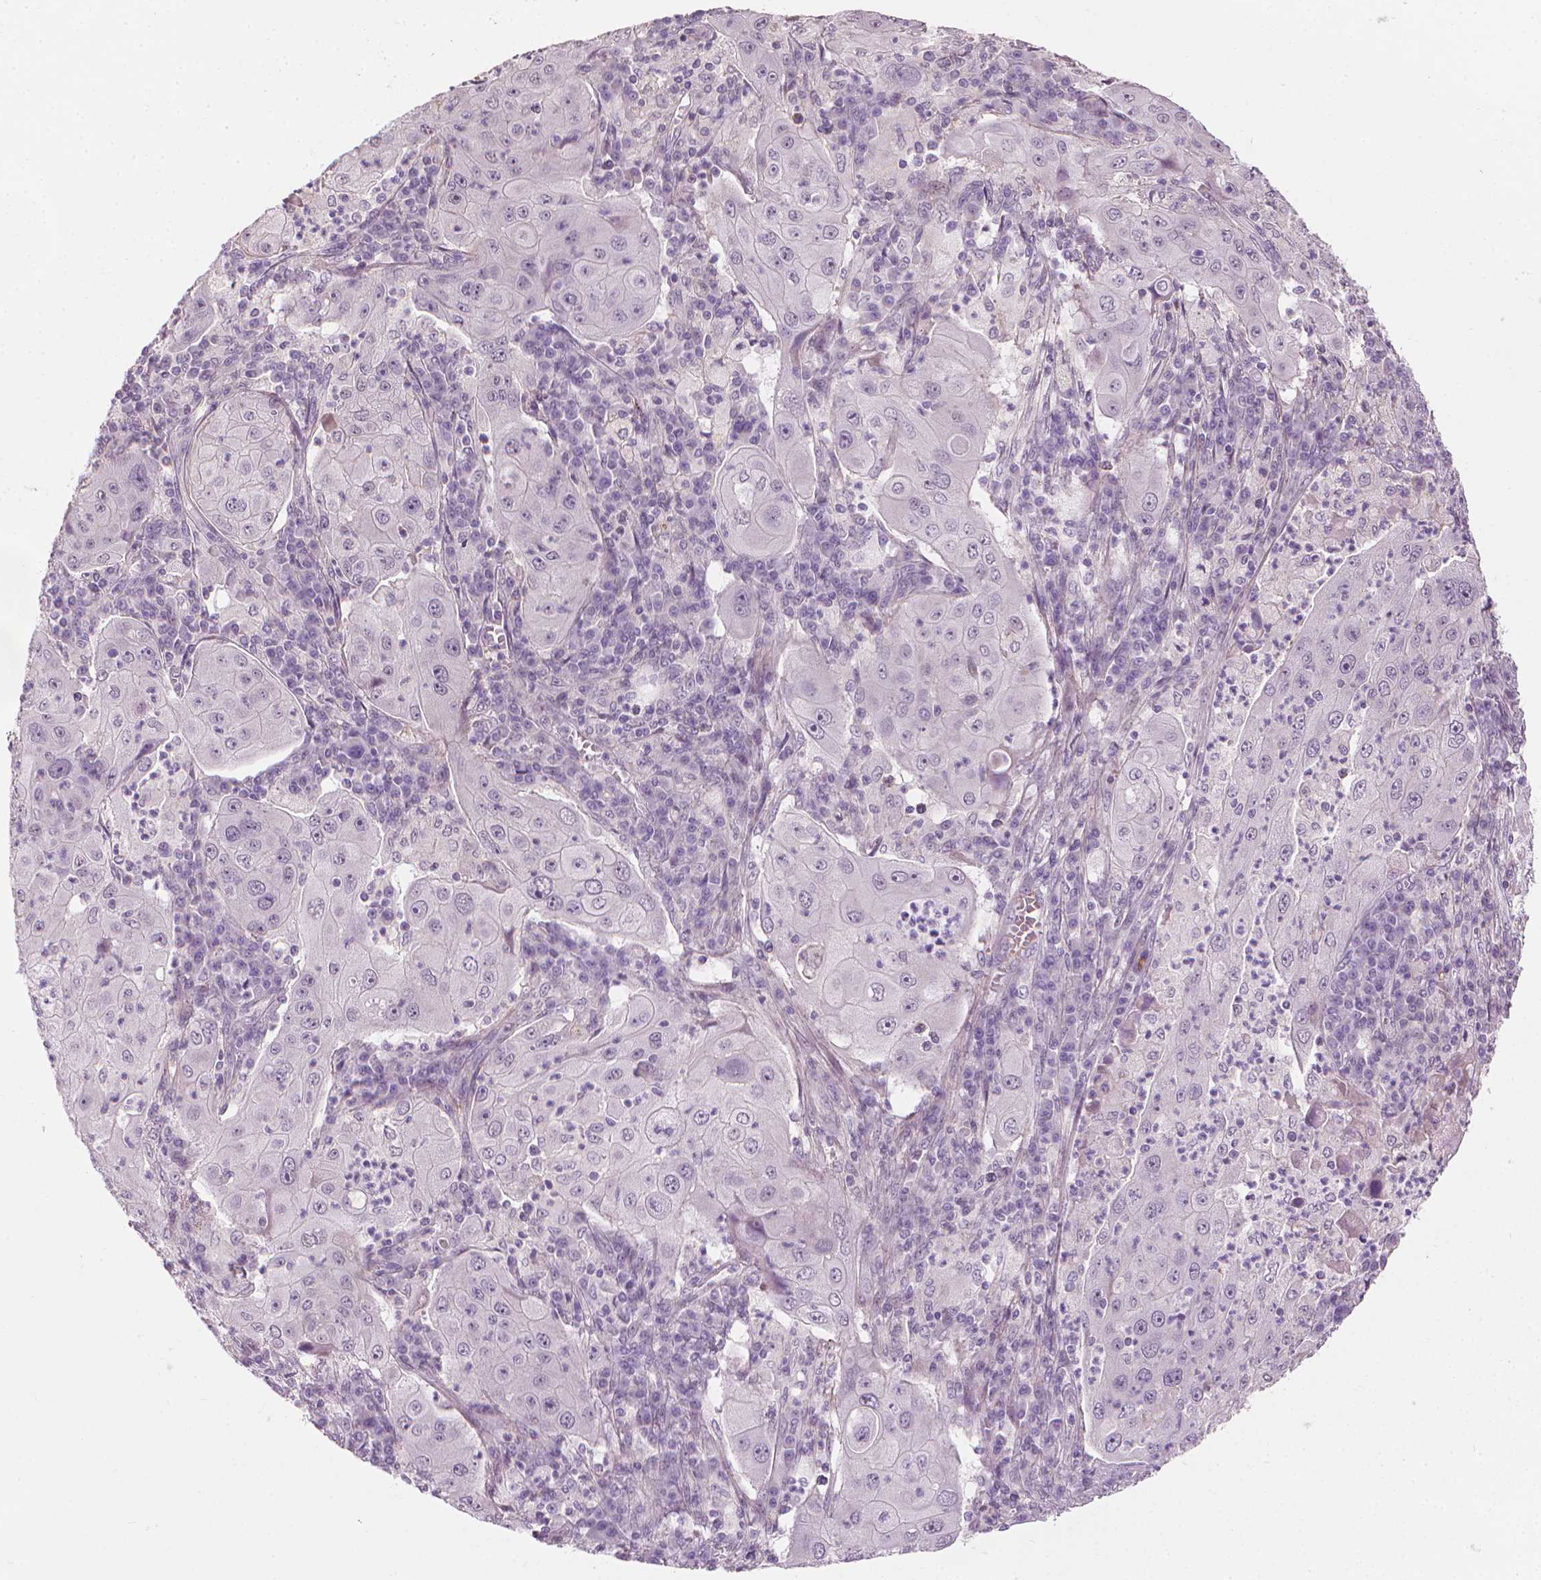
{"staining": {"intensity": "negative", "quantity": "none", "location": "none"}, "tissue": "lung cancer", "cell_type": "Tumor cells", "image_type": "cancer", "snomed": [{"axis": "morphology", "description": "Squamous cell carcinoma, NOS"}, {"axis": "topography", "description": "Lung"}], "caption": "Micrograph shows no significant protein expression in tumor cells of lung cancer.", "gene": "SAXO2", "patient": {"sex": "female", "age": 59}}